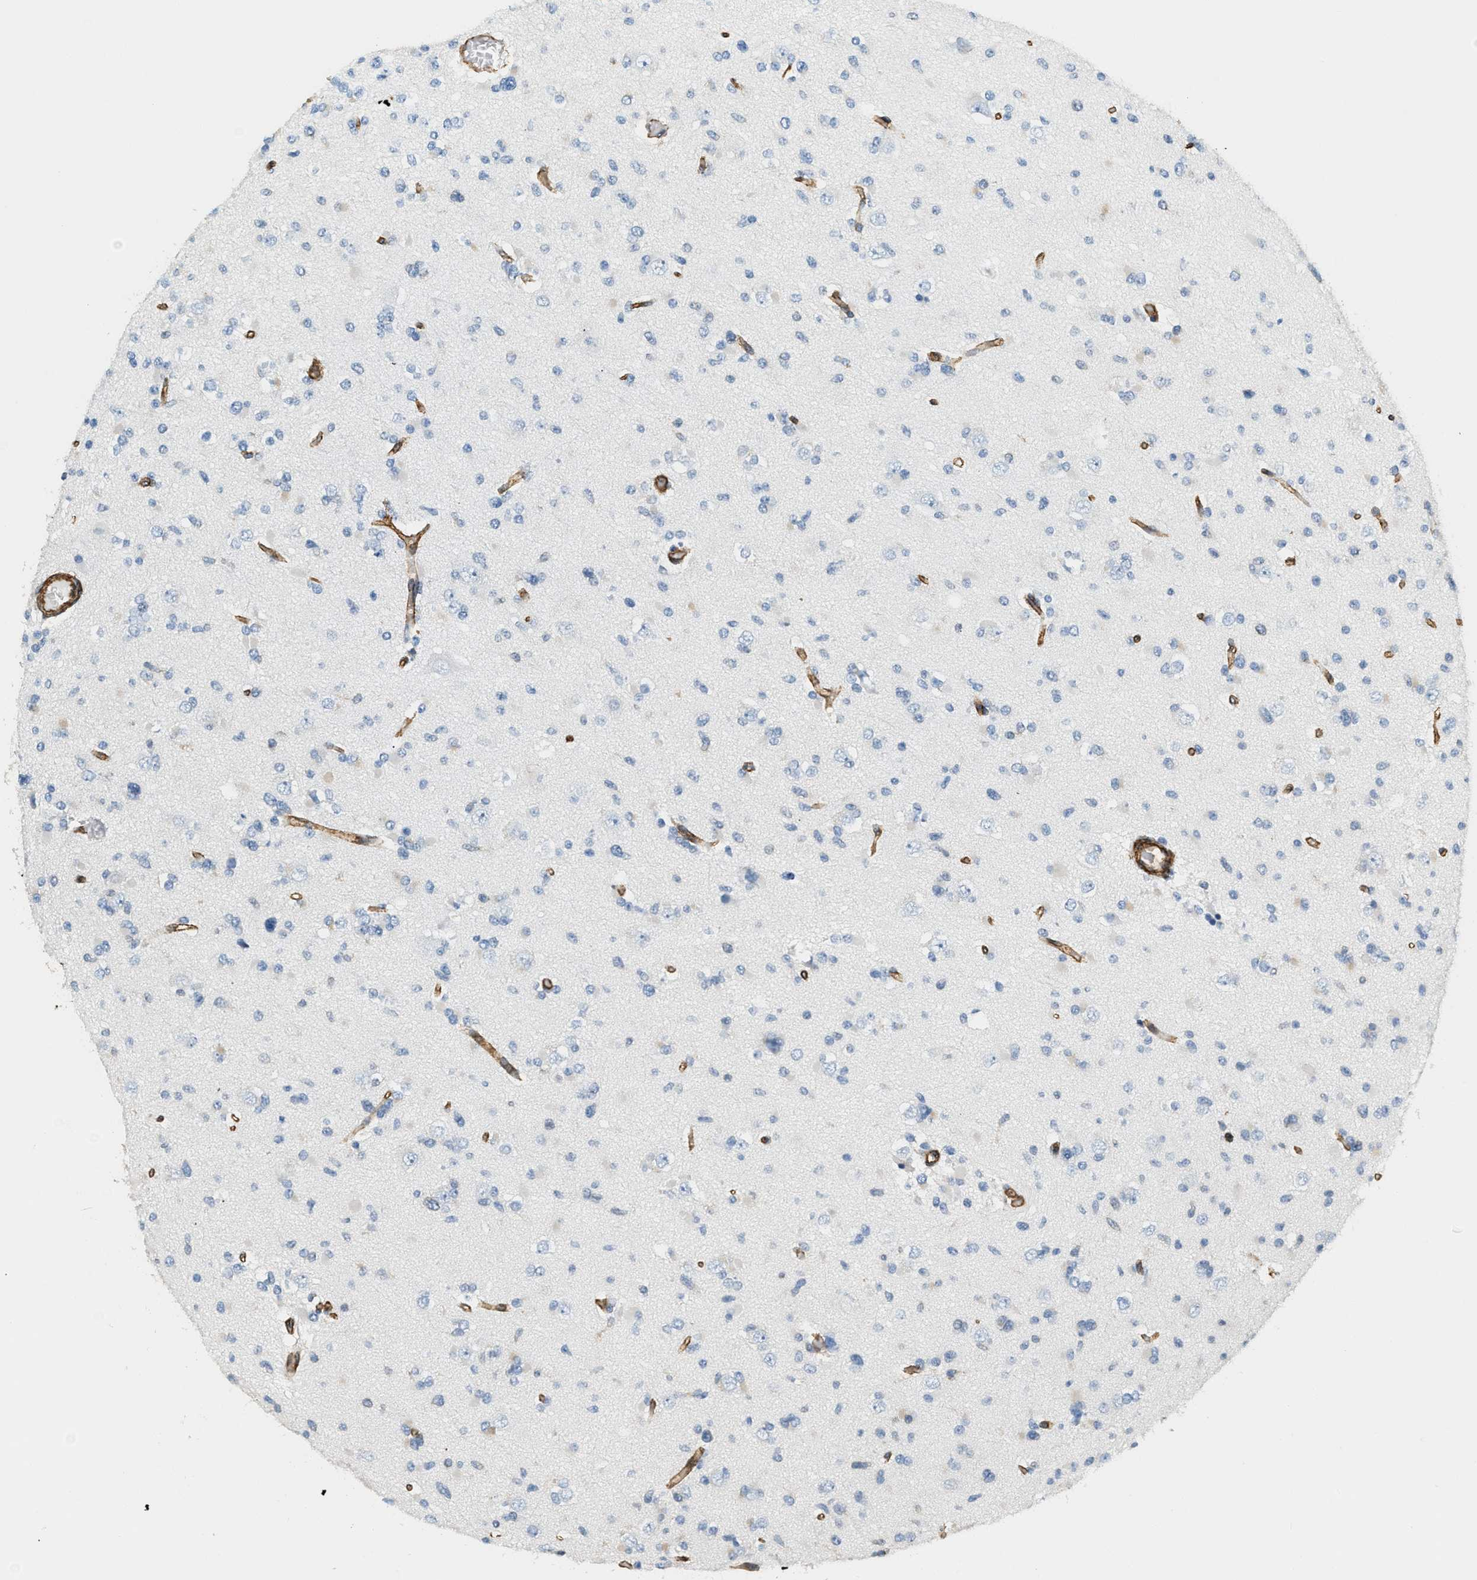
{"staining": {"intensity": "negative", "quantity": "none", "location": "none"}, "tissue": "glioma", "cell_type": "Tumor cells", "image_type": "cancer", "snomed": [{"axis": "morphology", "description": "Glioma, malignant, Low grade"}, {"axis": "topography", "description": "Brain"}], "caption": "Immunohistochemistry histopathology image of glioma stained for a protein (brown), which shows no positivity in tumor cells.", "gene": "TMEM43", "patient": {"sex": "female", "age": 22}}